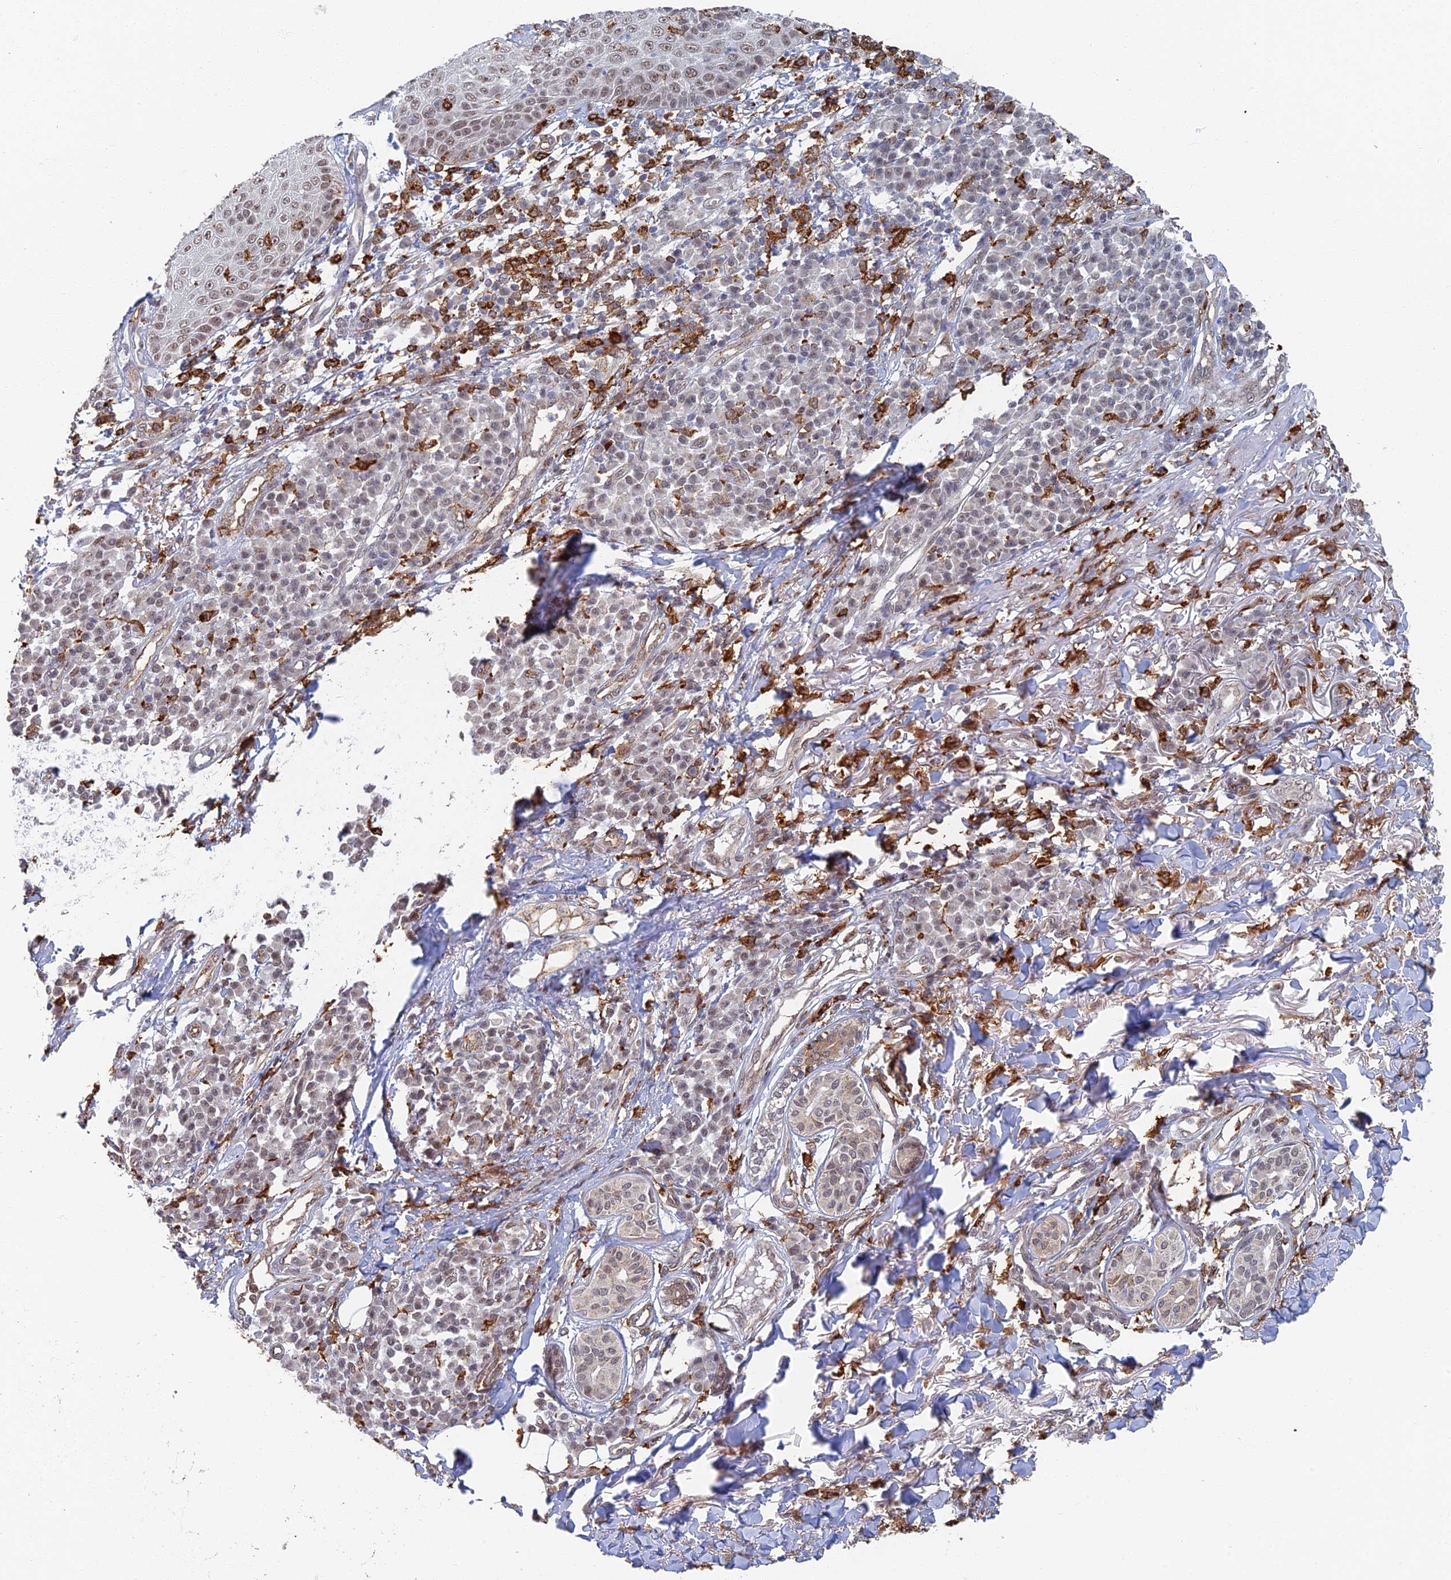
{"staining": {"intensity": "weak", "quantity": "25%-75%", "location": "cytoplasmic/membranous,nuclear"}, "tissue": "skin cancer", "cell_type": "Tumor cells", "image_type": "cancer", "snomed": [{"axis": "morphology", "description": "Squamous cell carcinoma, NOS"}, {"axis": "topography", "description": "Skin"}], "caption": "Squamous cell carcinoma (skin) tissue exhibits weak cytoplasmic/membranous and nuclear expression in about 25%-75% of tumor cells, visualized by immunohistochemistry.", "gene": "GPATCH1", "patient": {"sex": "male", "age": 71}}